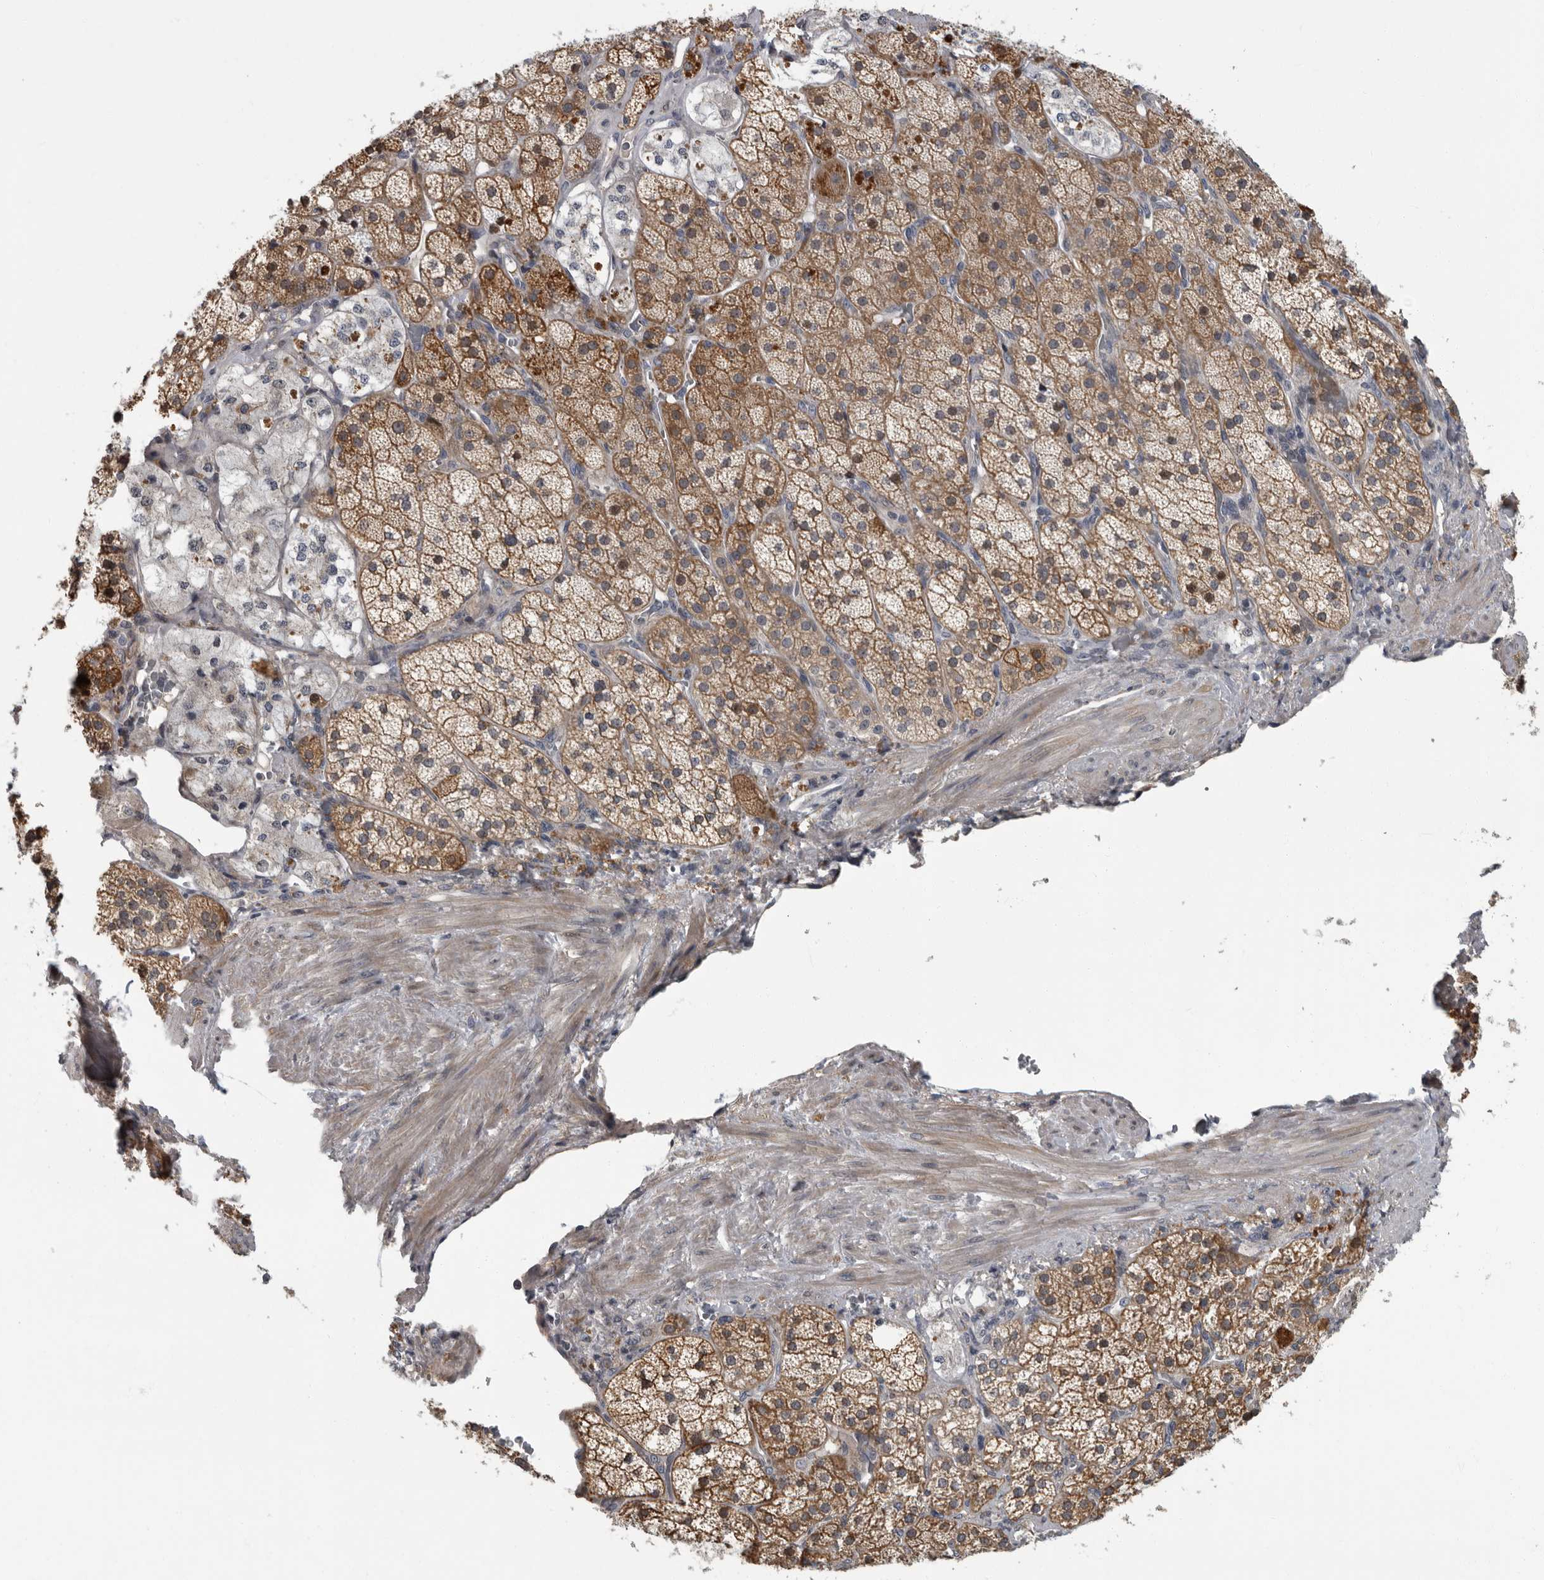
{"staining": {"intensity": "moderate", "quantity": ">75%", "location": "cytoplasmic/membranous"}, "tissue": "adrenal gland", "cell_type": "Glandular cells", "image_type": "normal", "snomed": [{"axis": "morphology", "description": "Normal tissue, NOS"}, {"axis": "topography", "description": "Adrenal gland"}], "caption": "Immunohistochemistry (DAB) staining of unremarkable human adrenal gland reveals moderate cytoplasmic/membranous protein staining in approximately >75% of glandular cells.", "gene": "PDE7A", "patient": {"sex": "male", "age": 57}}